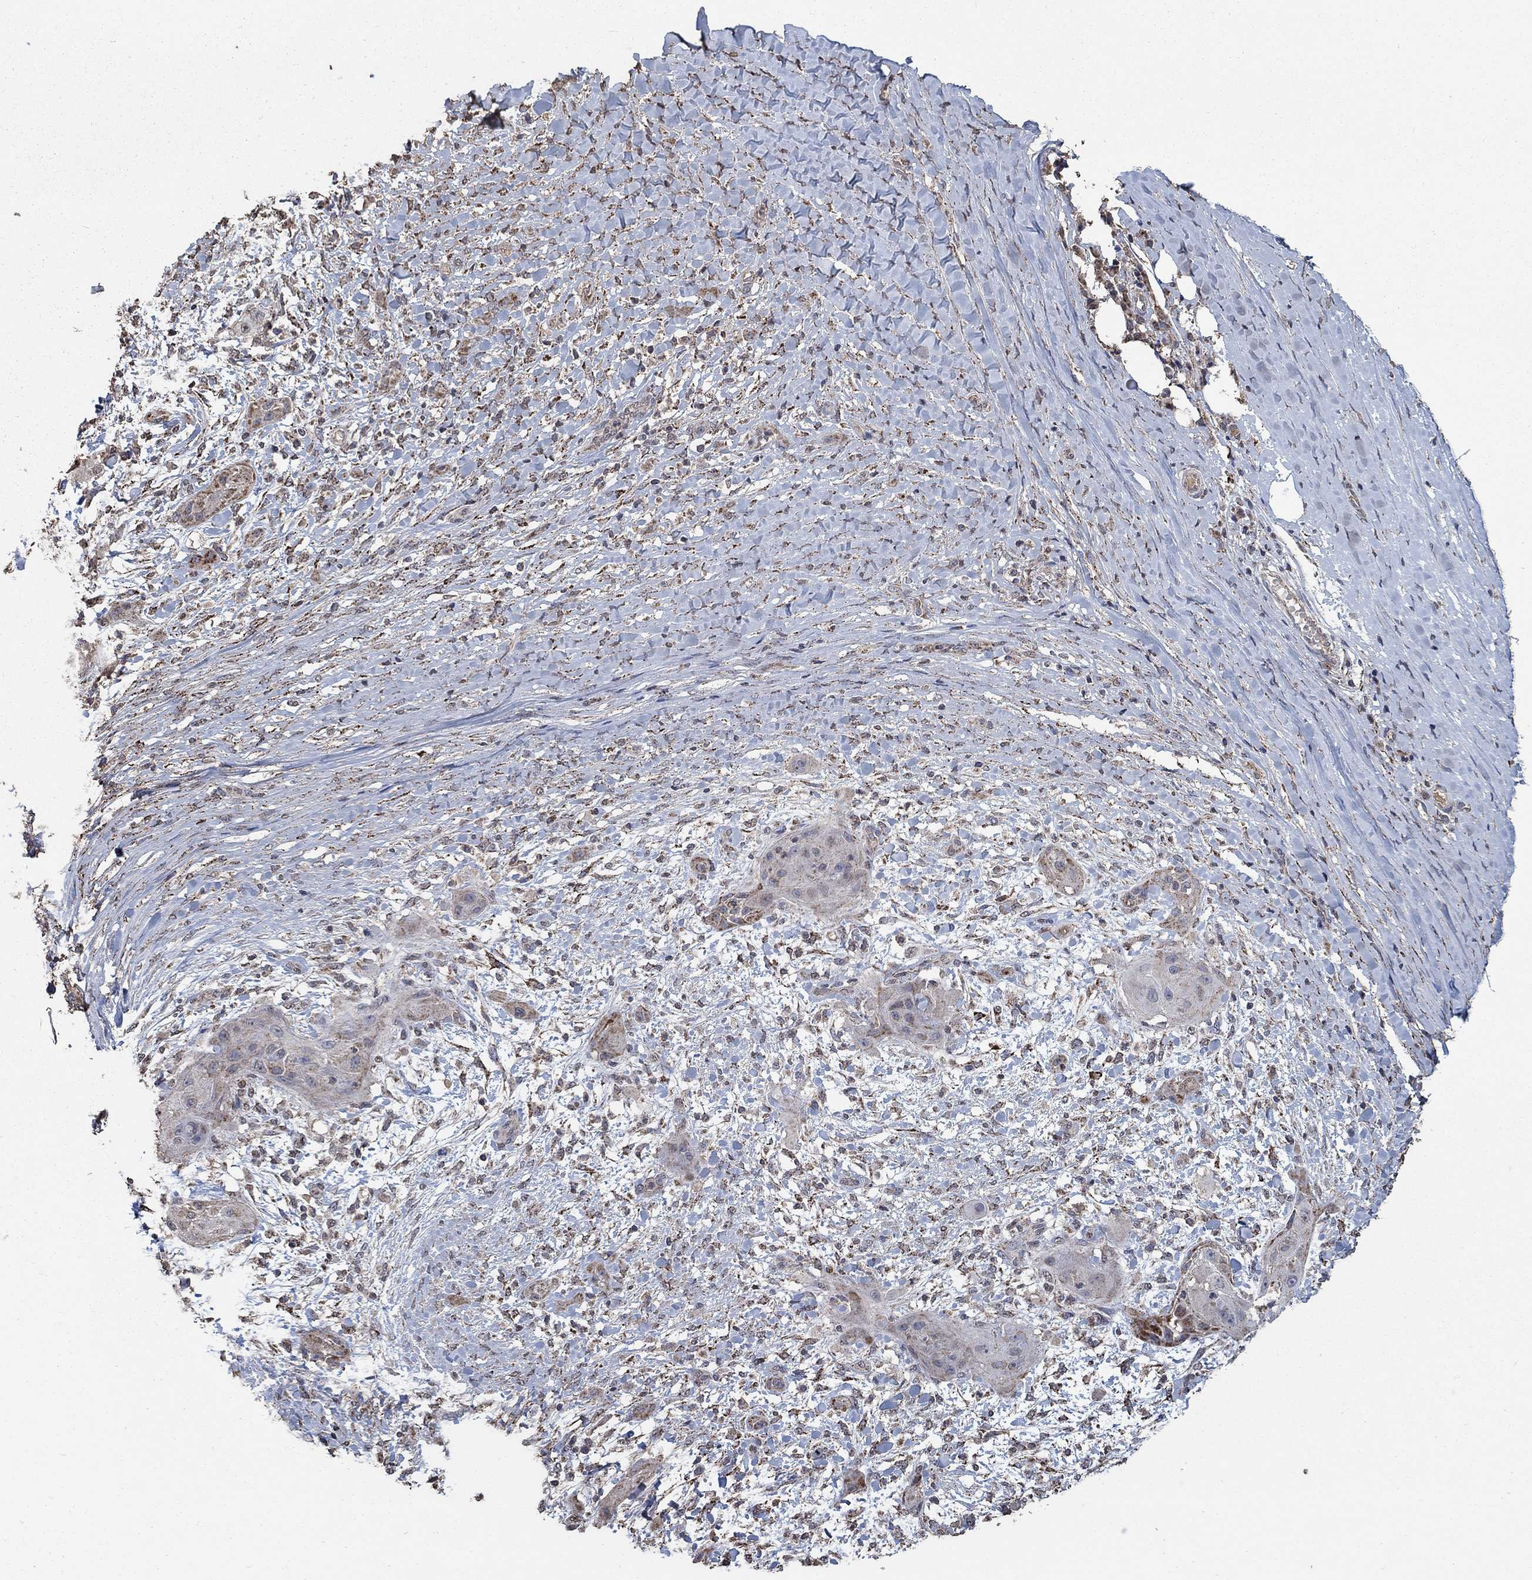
{"staining": {"intensity": "moderate", "quantity": "<25%", "location": "cytoplasmic/membranous"}, "tissue": "skin cancer", "cell_type": "Tumor cells", "image_type": "cancer", "snomed": [{"axis": "morphology", "description": "Squamous cell carcinoma, NOS"}, {"axis": "topography", "description": "Skin"}], "caption": "Protein staining of skin squamous cell carcinoma tissue reveals moderate cytoplasmic/membranous expression in approximately <25% of tumor cells.", "gene": "MRPS24", "patient": {"sex": "male", "age": 62}}